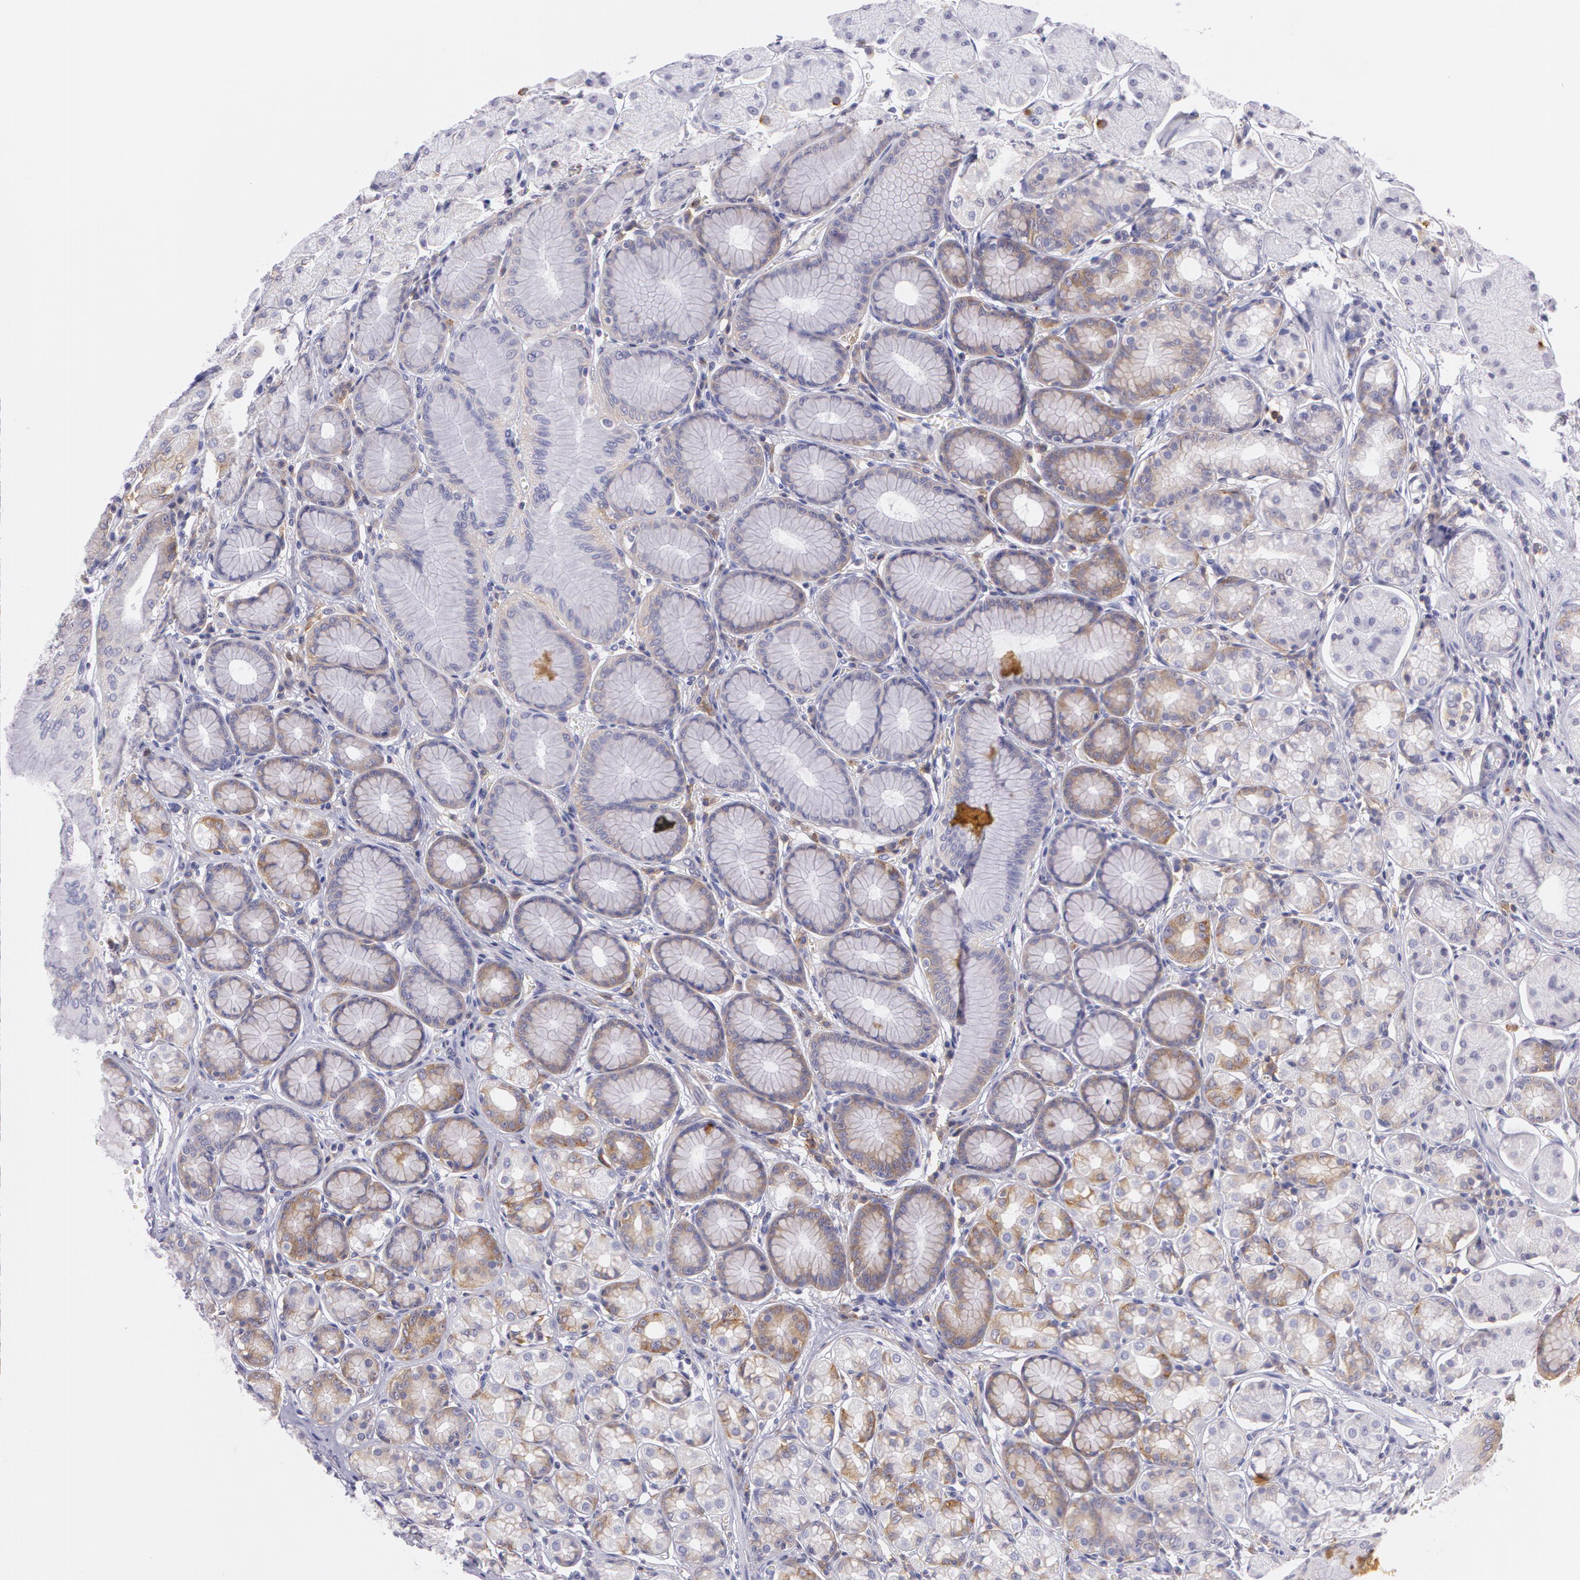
{"staining": {"intensity": "weak", "quantity": "25%-75%", "location": "cytoplasmic/membranous"}, "tissue": "stomach", "cell_type": "Glandular cells", "image_type": "normal", "snomed": [{"axis": "morphology", "description": "Normal tissue, NOS"}, {"axis": "topography", "description": "Stomach"}, {"axis": "topography", "description": "Stomach, lower"}], "caption": "Glandular cells reveal low levels of weak cytoplasmic/membranous staining in approximately 25%-75% of cells in unremarkable human stomach.", "gene": "LY75", "patient": {"sex": "male", "age": 76}}